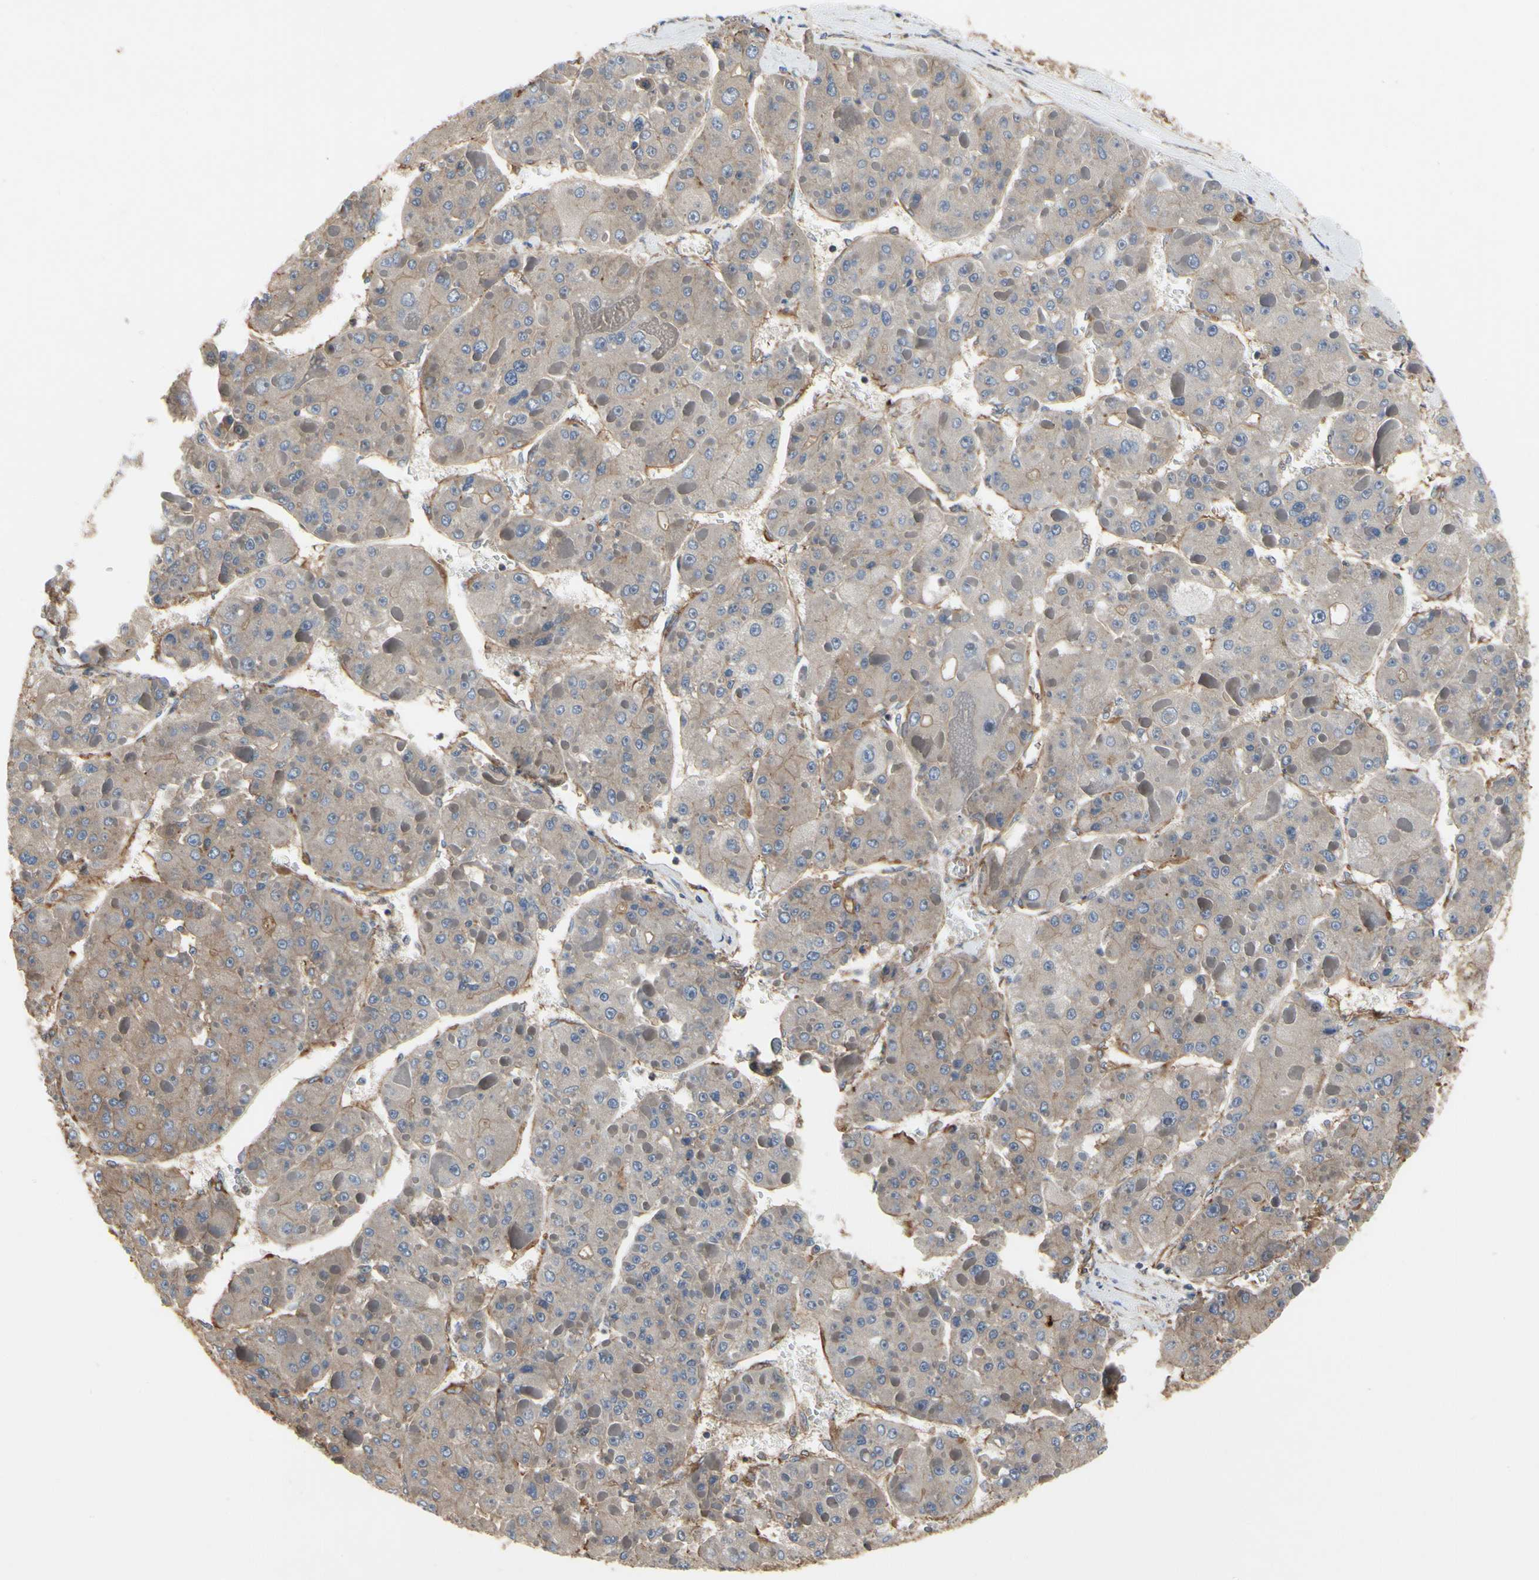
{"staining": {"intensity": "weak", "quantity": "25%-75%", "location": "cytoplasmic/membranous"}, "tissue": "liver cancer", "cell_type": "Tumor cells", "image_type": "cancer", "snomed": [{"axis": "morphology", "description": "Carcinoma, Hepatocellular, NOS"}, {"axis": "topography", "description": "Liver"}], "caption": "High-magnification brightfield microscopy of liver cancer stained with DAB (brown) and counterstained with hematoxylin (blue). tumor cells exhibit weak cytoplasmic/membranous staining is appreciated in approximately25%-75% of cells. The protein is stained brown, and the nuclei are stained in blue (DAB IHC with brightfield microscopy, high magnification).", "gene": "PDZK1", "patient": {"sex": "female", "age": 73}}